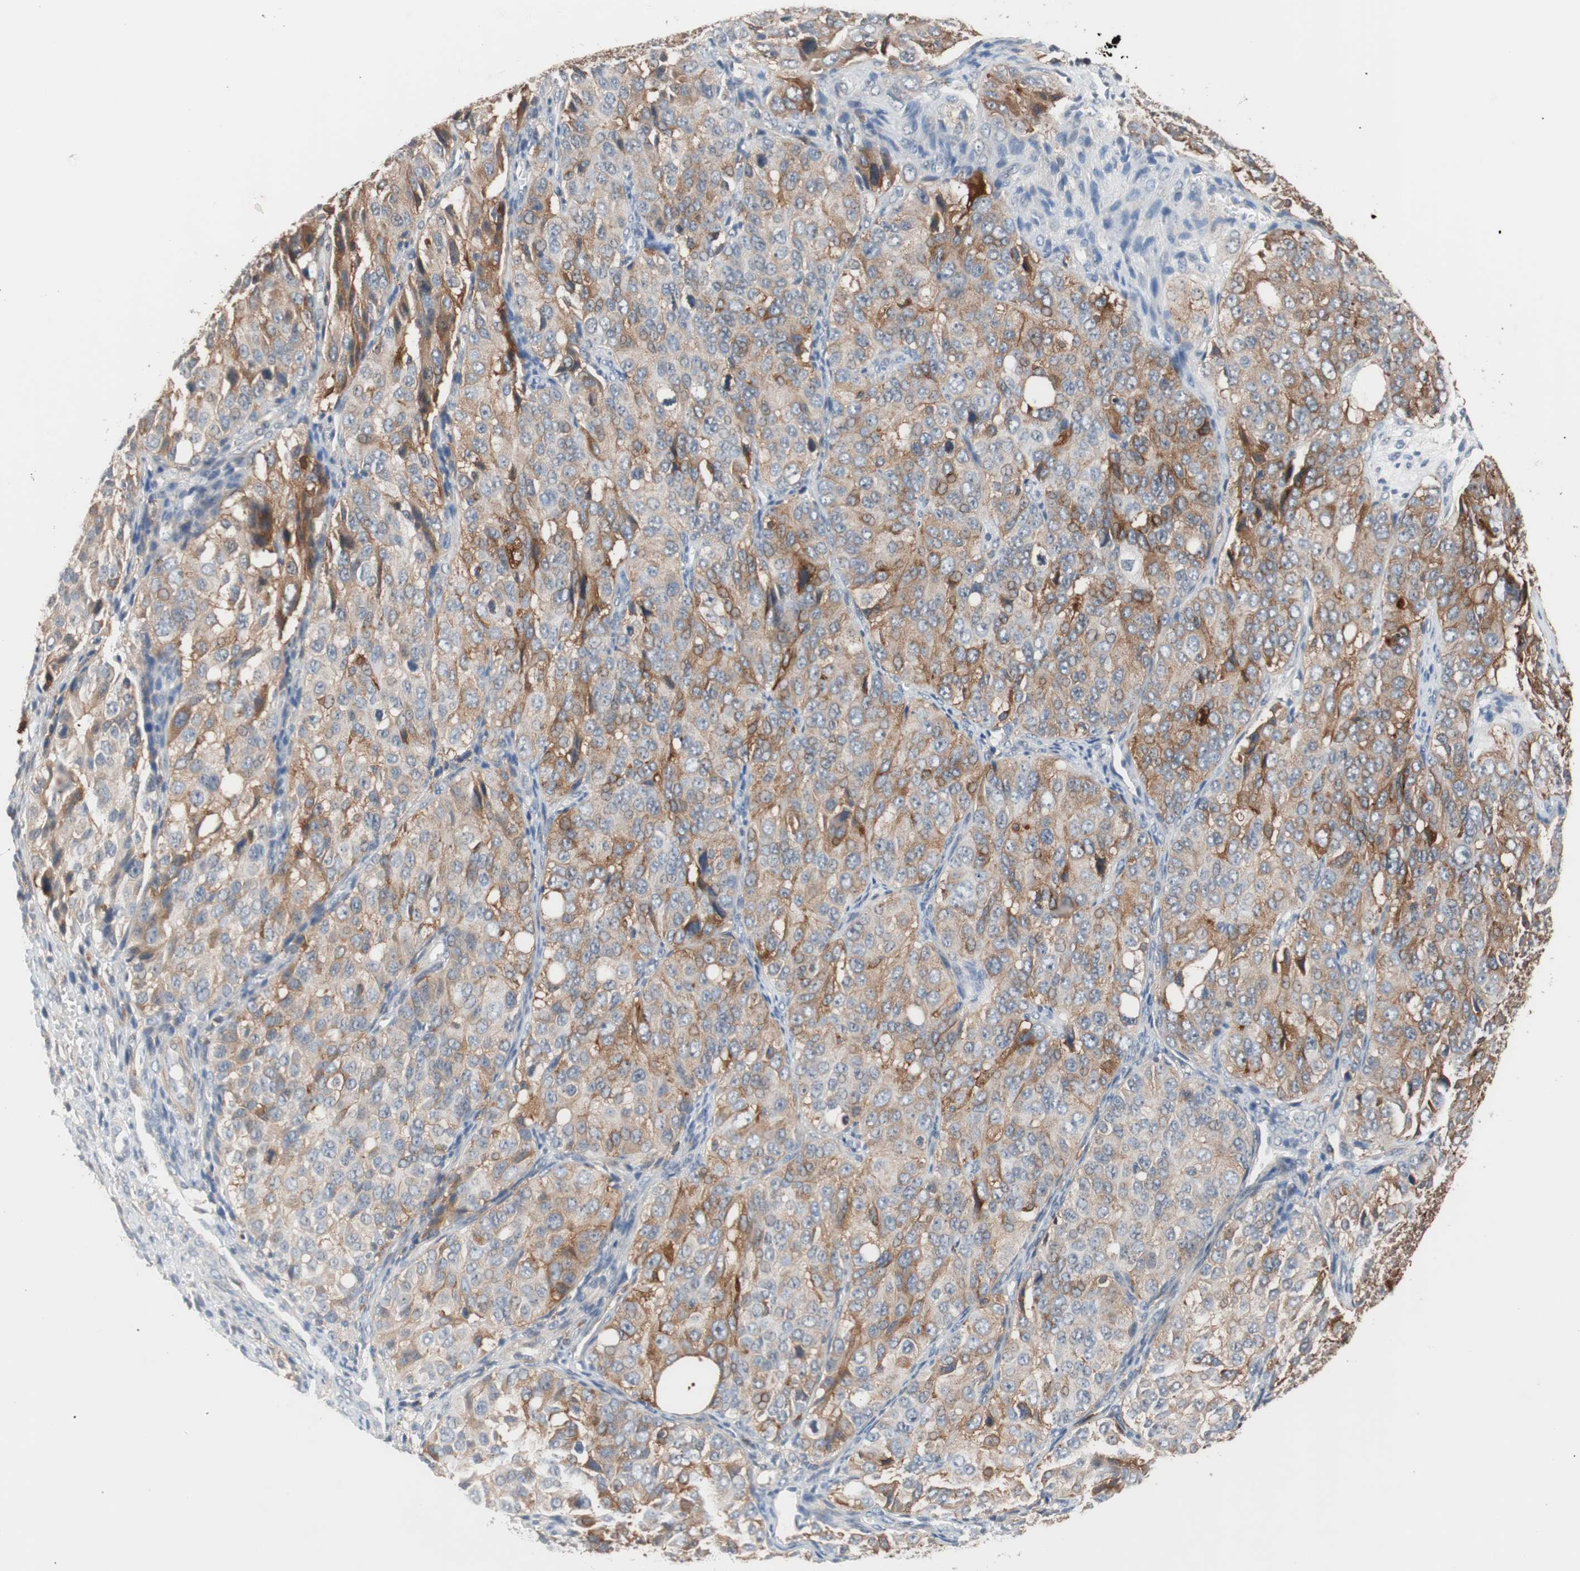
{"staining": {"intensity": "moderate", "quantity": ">75%", "location": "cytoplasmic/membranous"}, "tissue": "ovarian cancer", "cell_type": "Tumor cells", "image_type": "cancer", "snomed": [{"axis": "morphology", "description": "Carcinoma, endometroid"}, {"axis": "topography", "description": "Ovary"}], "caption": "Moderate cytoplasmic/membranous staining is seen in about >75% of tumor cells in ovarian endometroid carcinoma.", "gene": "LITAF", "patient": {"sex": "female", "age": 51}}